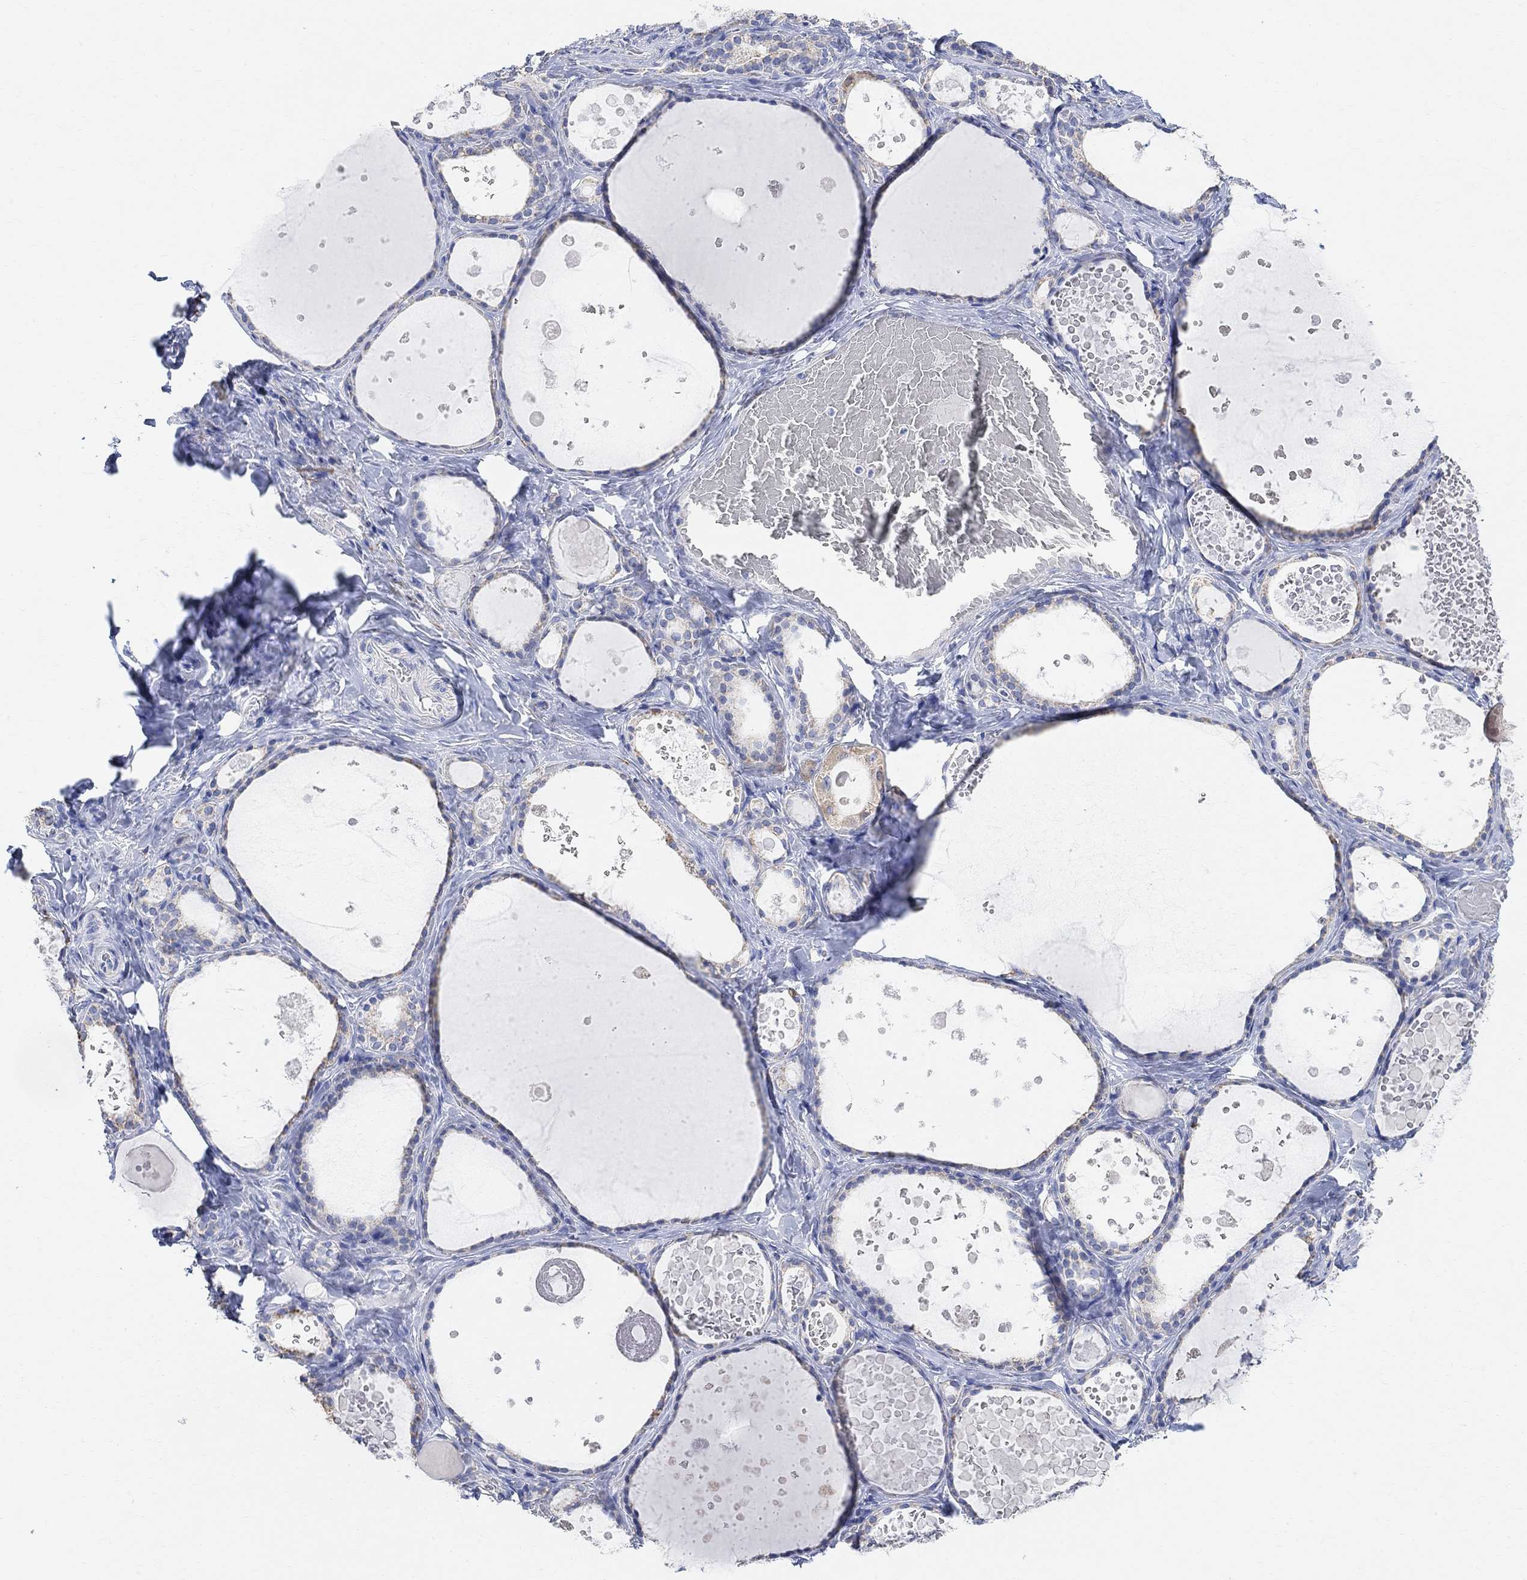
{"staining": {"intensity": "negative", "quantity": "none", "location": "none"}, "tissue": "thyroid gland", "cell_type": "Glandular cells", "image_type": "normal", "snomed": [{"axis": "morphology", "description": "Normal tissue, NOS"}, {"axis": "topography", "description": "Thyroid gland"}], "caption": "Micrograph shows no significant protein expression in glandular cells of benign thyroid gland.", "gene": "SYT12", "patient": {"sex": "female", "age": 56}}